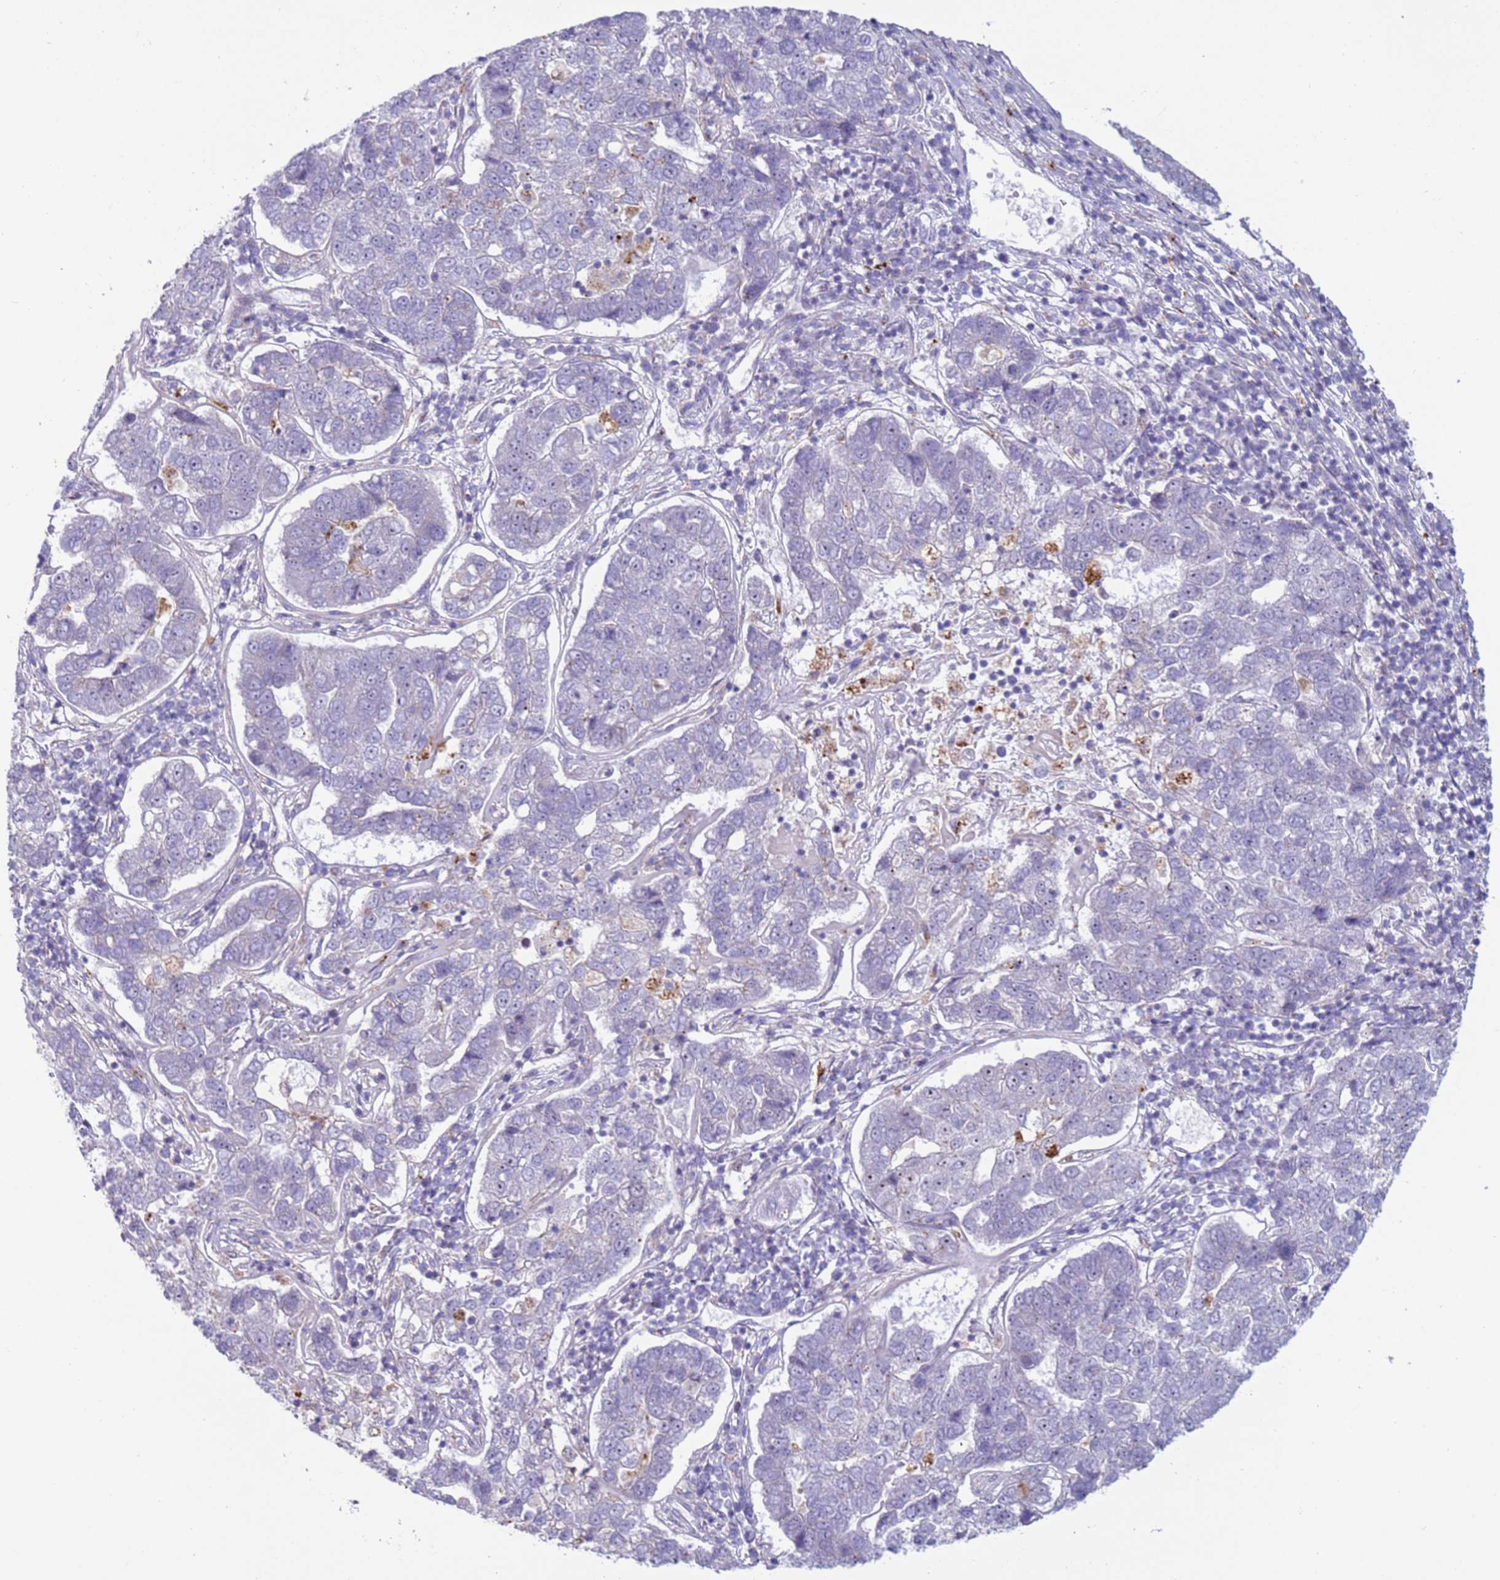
{"staining": {"intensity": "negative", "quantity": "none", "location": "none"}, "tissue": "pancreatic cancer", "cell_type": "Tumor cells", "image_type": "cancer", "snomed": [{"axis": "morphology", "description": "Adenocarcinoma, NOS"}, {"axis": "topography", "description": "Pancreas"}], "caption": "This is an immunohistochemistry image of human pancreatic cancer. There is no staining in tumor cells.", "gene": "HEATR1", "patient": {"sex": "female", "age": 61}}